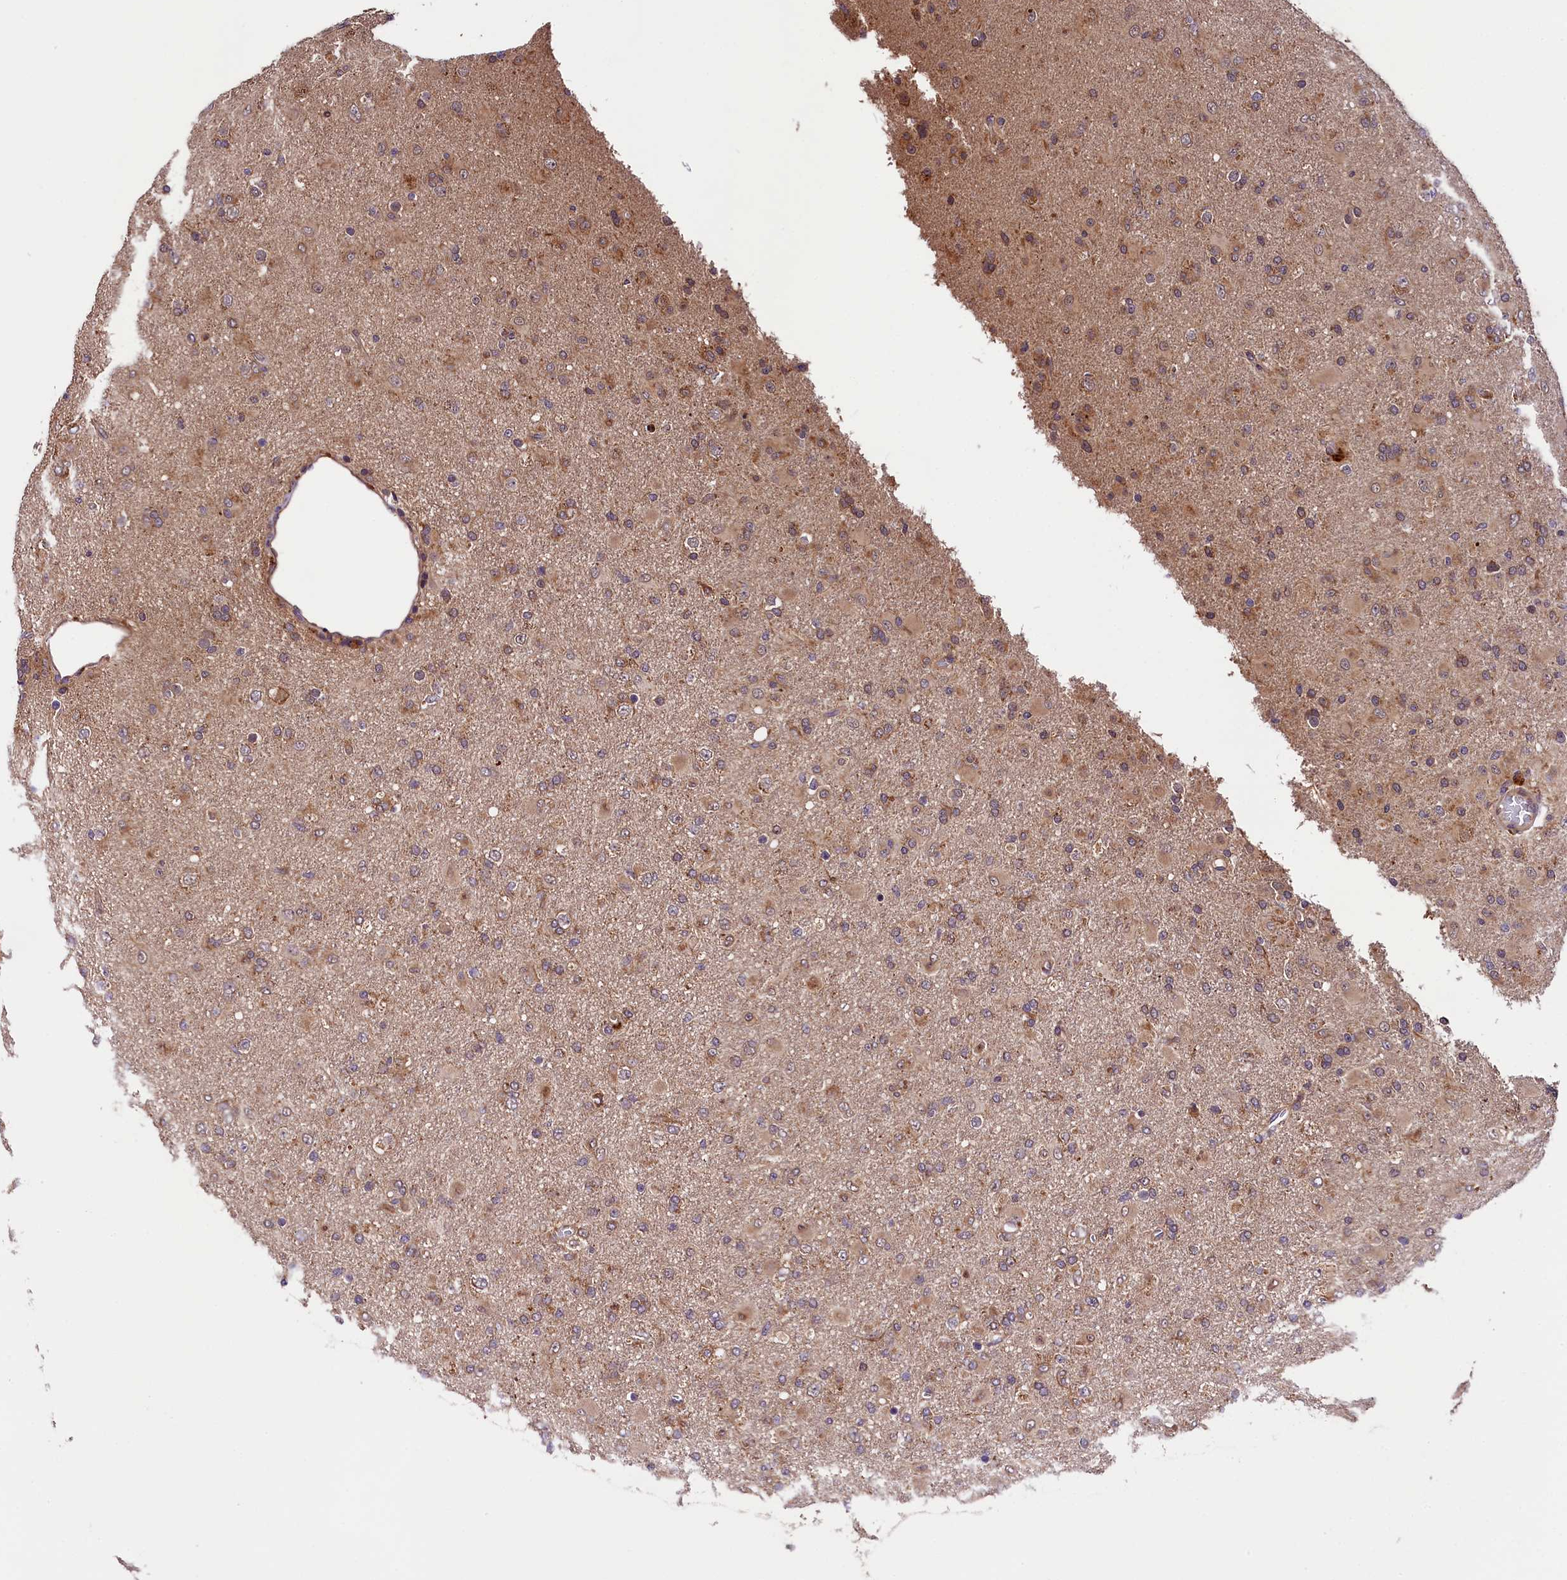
{"staining": {"intensity": "weak", "quantity": "<25%", "location": "cytoplasmic/membranous"}, "tissue": "glioma", "cell_type": "Tumor cells", "image_type": "cancer", "snomed": [{"axis": "morphology", "description": "Glioma, malignant, Low grade"}, {"axis": "topography", "description": "Brain"}], "caption": "Glioma was stained to show a protein in brown. There is no significant expression in tumor cells.", "gene": "DOHH", "patient": {"sex": "male", "age": 65}}